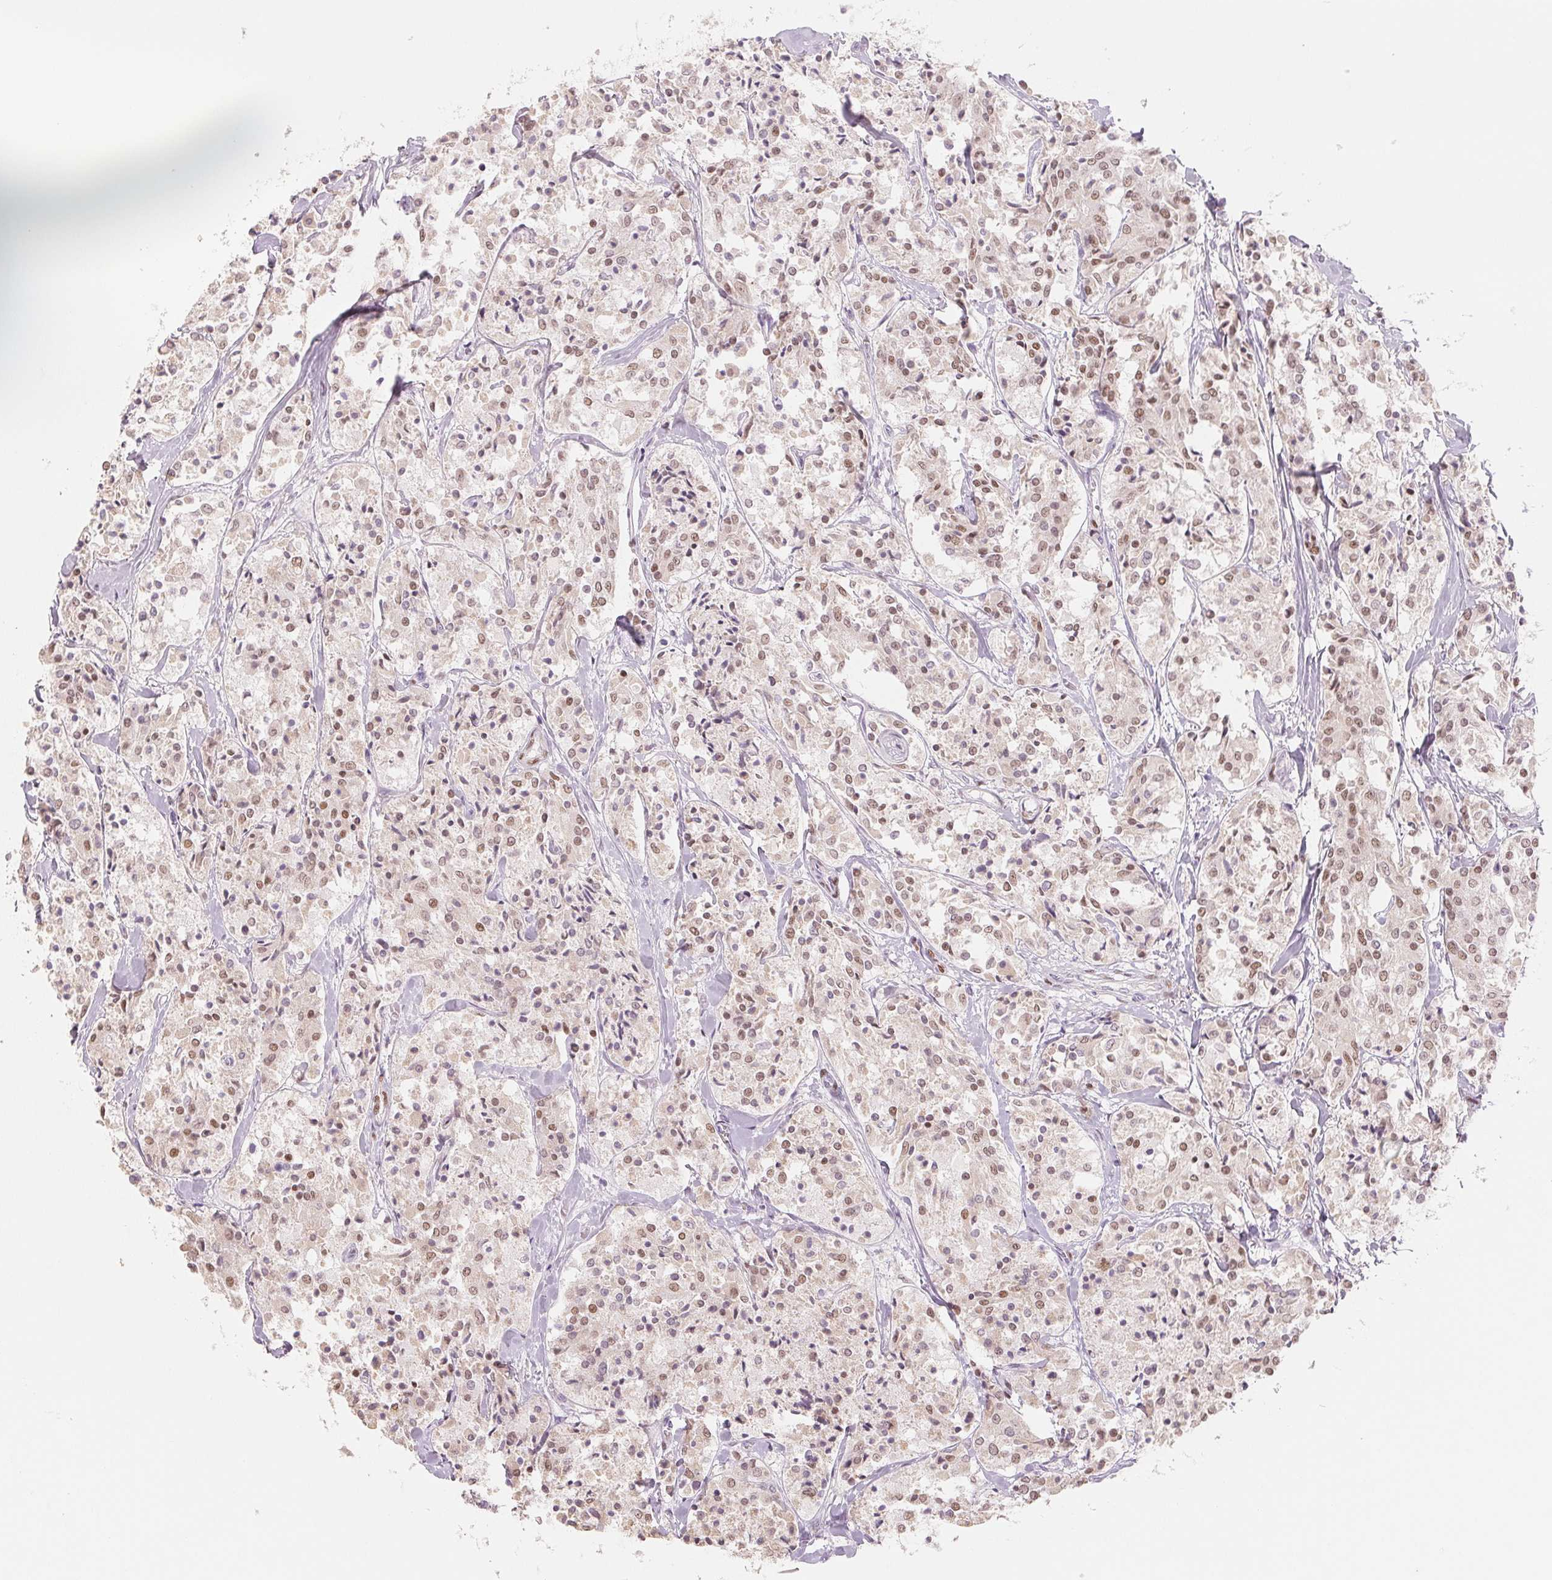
{"staining": {"intensity": "weak", "quantity": "25%-75%", "location": "nuclear"}, "tissue": "carcinoid", "cell_type": "Tumor cells", "image_type": "cancer", "snomed": [{"axis": "morphology", "description": "Carcinoid, malignant, NOS"}, {"axis": "topography", "description": "Lung"}], "caption": "Carcinoid stained with a protein marker exhibits weak staining in tumor cells.", "gene": "SMARCD3", "patient": {"sex": "male", "age": 71}}